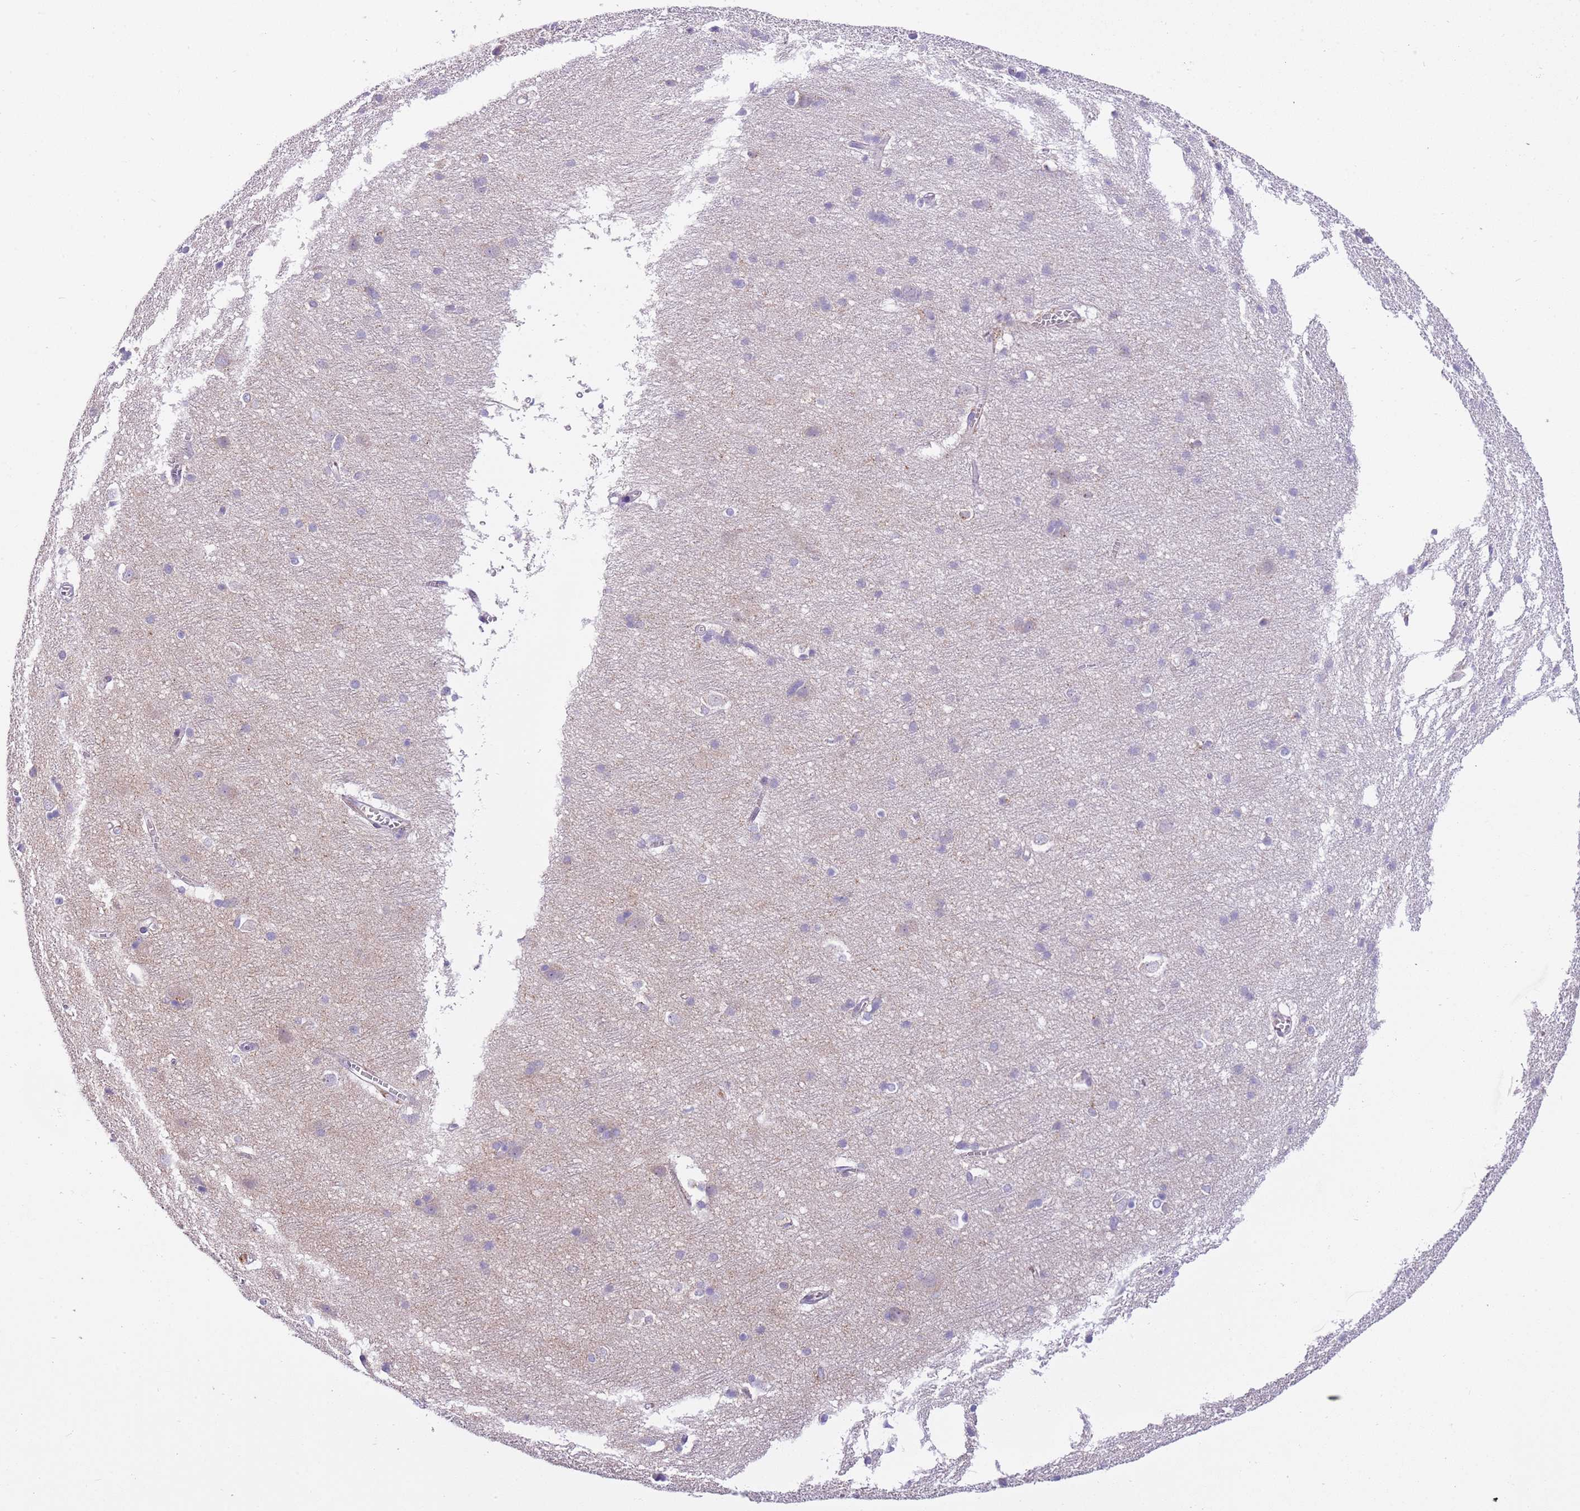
{"staining": {"intensity": "negative", "quantity": "none", "location": "none"}, "tissue": "cerebral cortex", "cell_type": "Endothelial cells", "image_type": "normal", "snomed": [{"axis": "morphology", "description": "Normal tissue, NOS"}, {"axis": "topography", "description": "Cerebral cortex"}], "caption": "Immunohistochemistry (IHC) of unremarkable cerebral cortex exhibits no positivity in endothelial cells. Brightfield microscopy of immunohistochemistry stained with DAB (3,3'-diaminobenzidine) (brown) and hematoxylin (blue), captured at high magnification.", "gene": "CFAP73", "patient": {"sex": "male", "age": 54}}